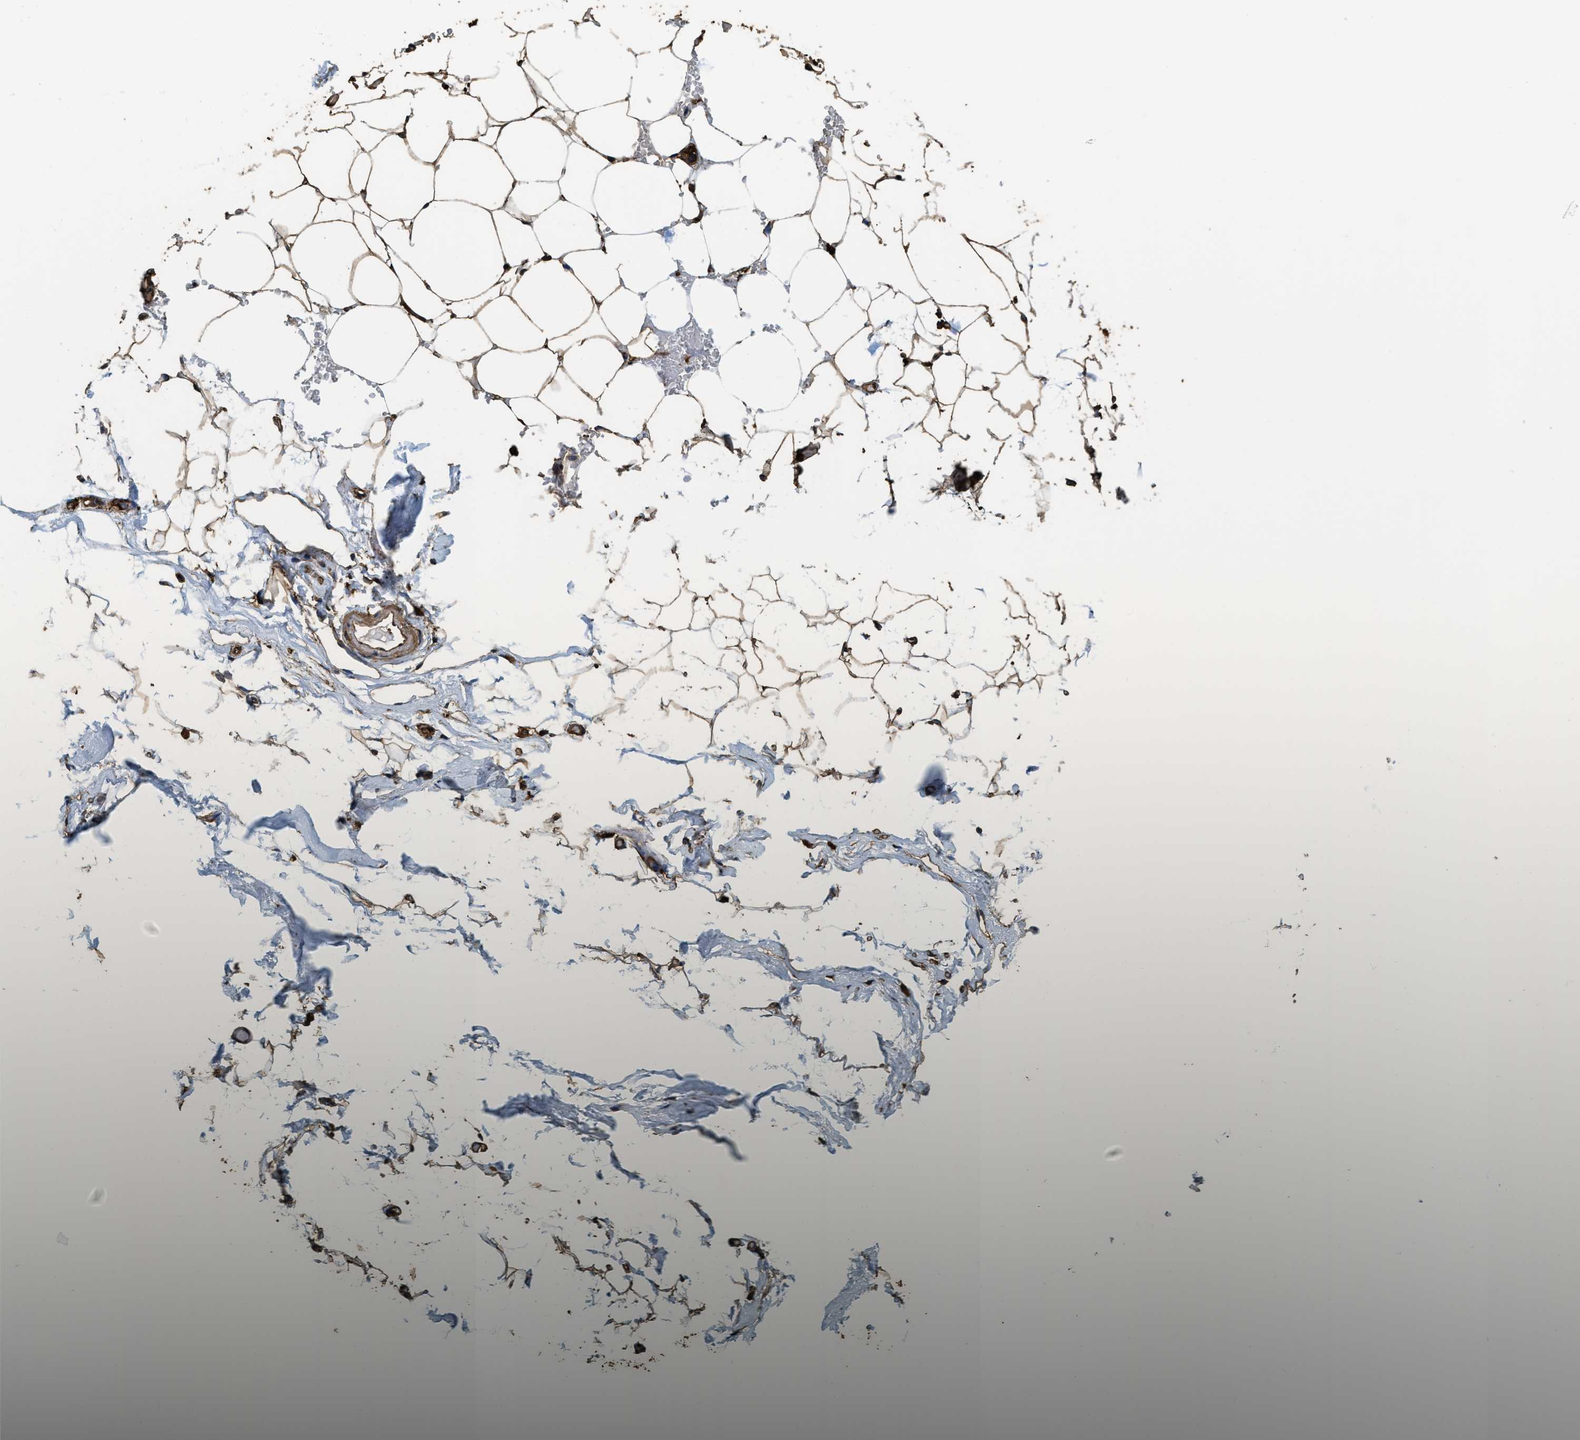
{"staining": {"intensity": "moderate", "quantity": "25%-75%", "location": "cytoplasmic/membranous"}, "tissue": "adipose tissue", "cell_type": "Adipocytes", "image_type": "normal", "snomed": [{"axis": "morphology", "description": "Normal tissue, NOS"}, {"axis": "topography", "description": "Breast"}, {"axis": "topography", "description": "Soft tissue"}], "caption": "Brown immunohistochemical staining in unremarkable adipose tissue exhibits moderate cytoplasmic/membranous staining in about 25%-75% of adipocytes.", "gene": "ACCS", "patient": {"sex": "female", "age": 75}}